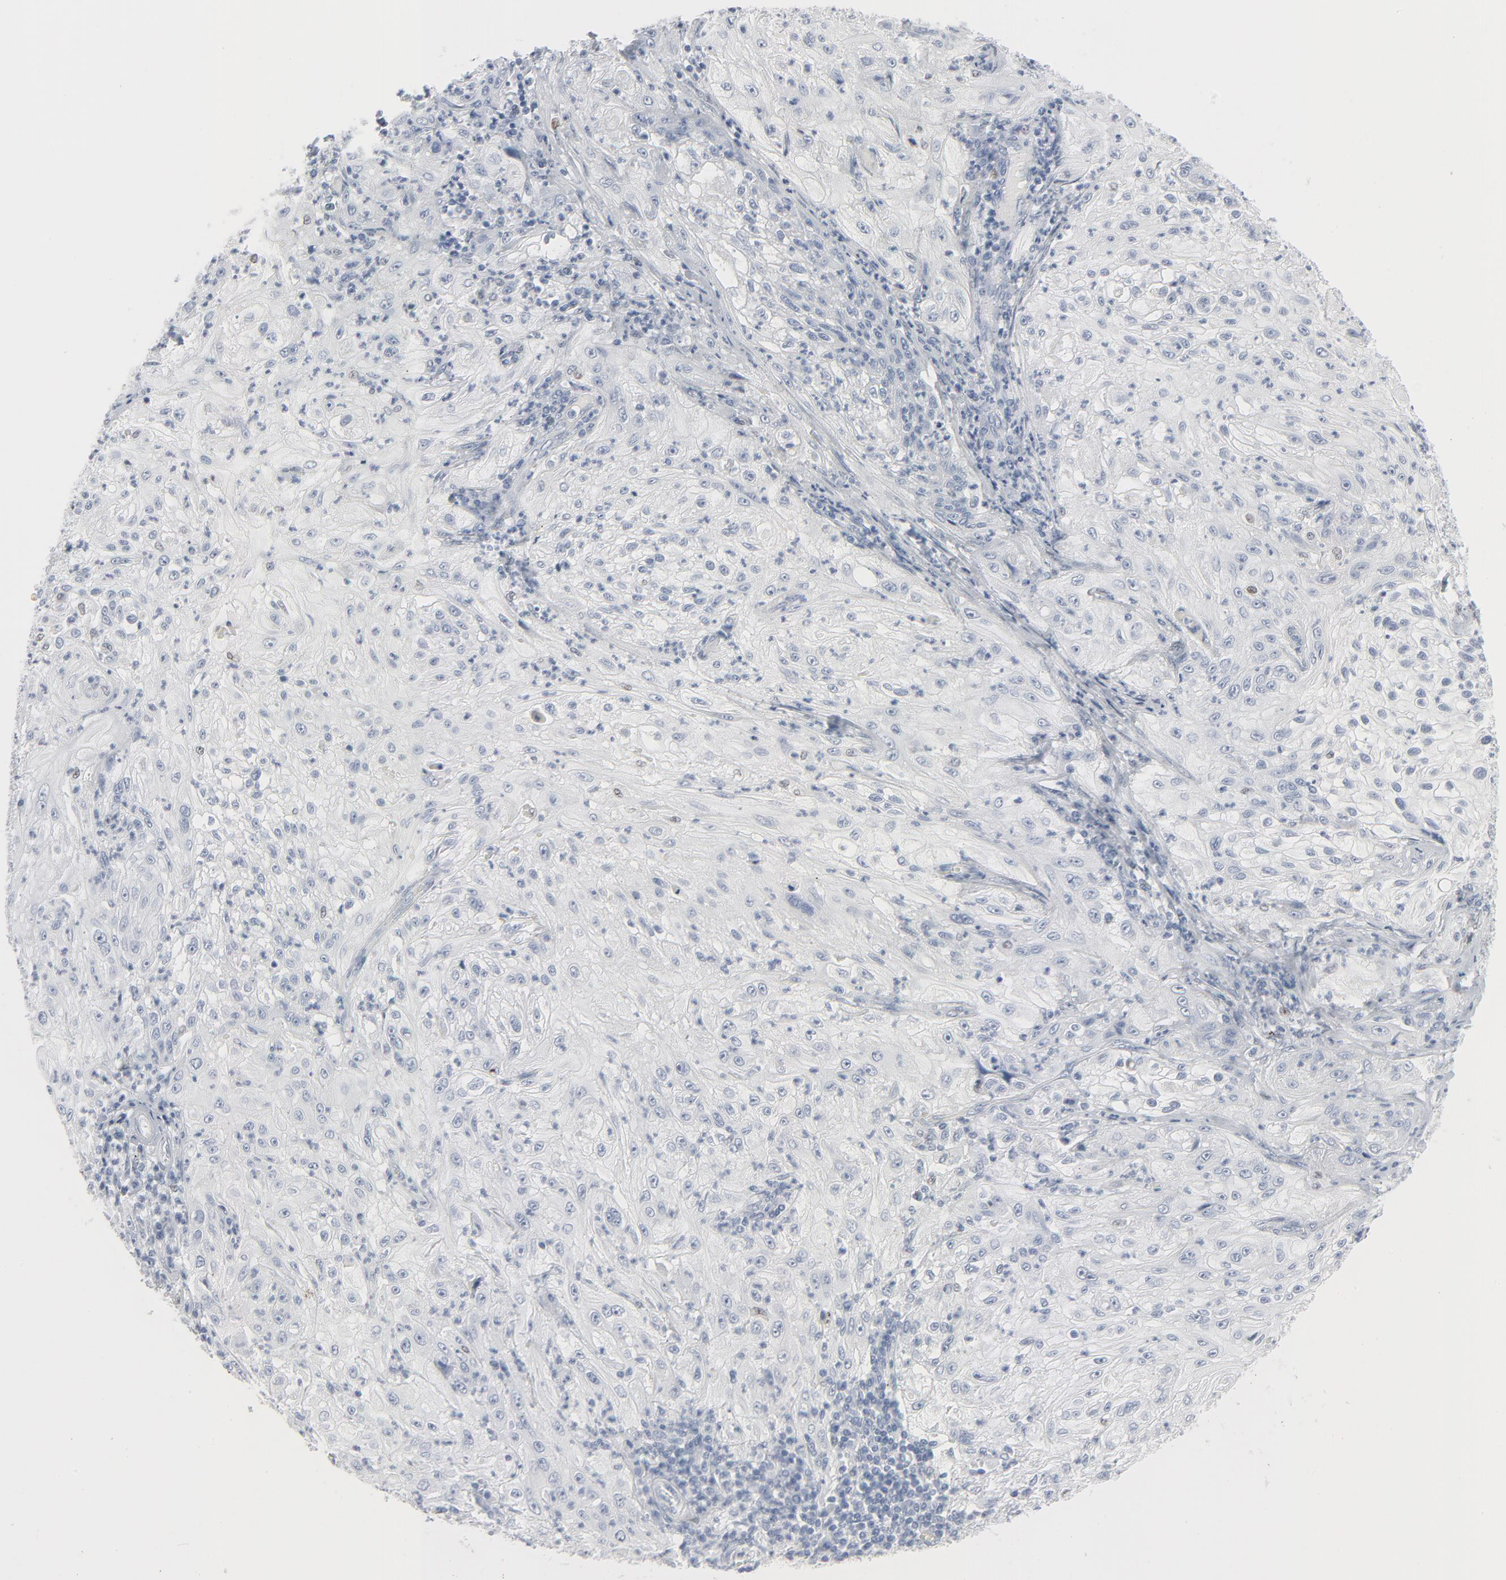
{"staining": {"intensity": "negative", "quantity": "none", "location": "none"}, "tissue": "lung cancer", "cell_type": "Tumor cells", "image_type": "cancer", "snomed": [{"axis": "morphology", "description": "Inflammation, NOS"}, {"axis": "morphology", "description": "Squamous cell carcinoma, NOS"}, {"axis": "topography", "description": "Lymph node"}, {"axis": "topography", "description": "Soft tissue"}, {"axis": "topography", "description": "Lung"}], "caption": "Tumor cells are negative for protein expression in human lung cancer (squamous cell carcinoma).", "gene": "MITF", "patient": {"sex": "male", "age": 66}}